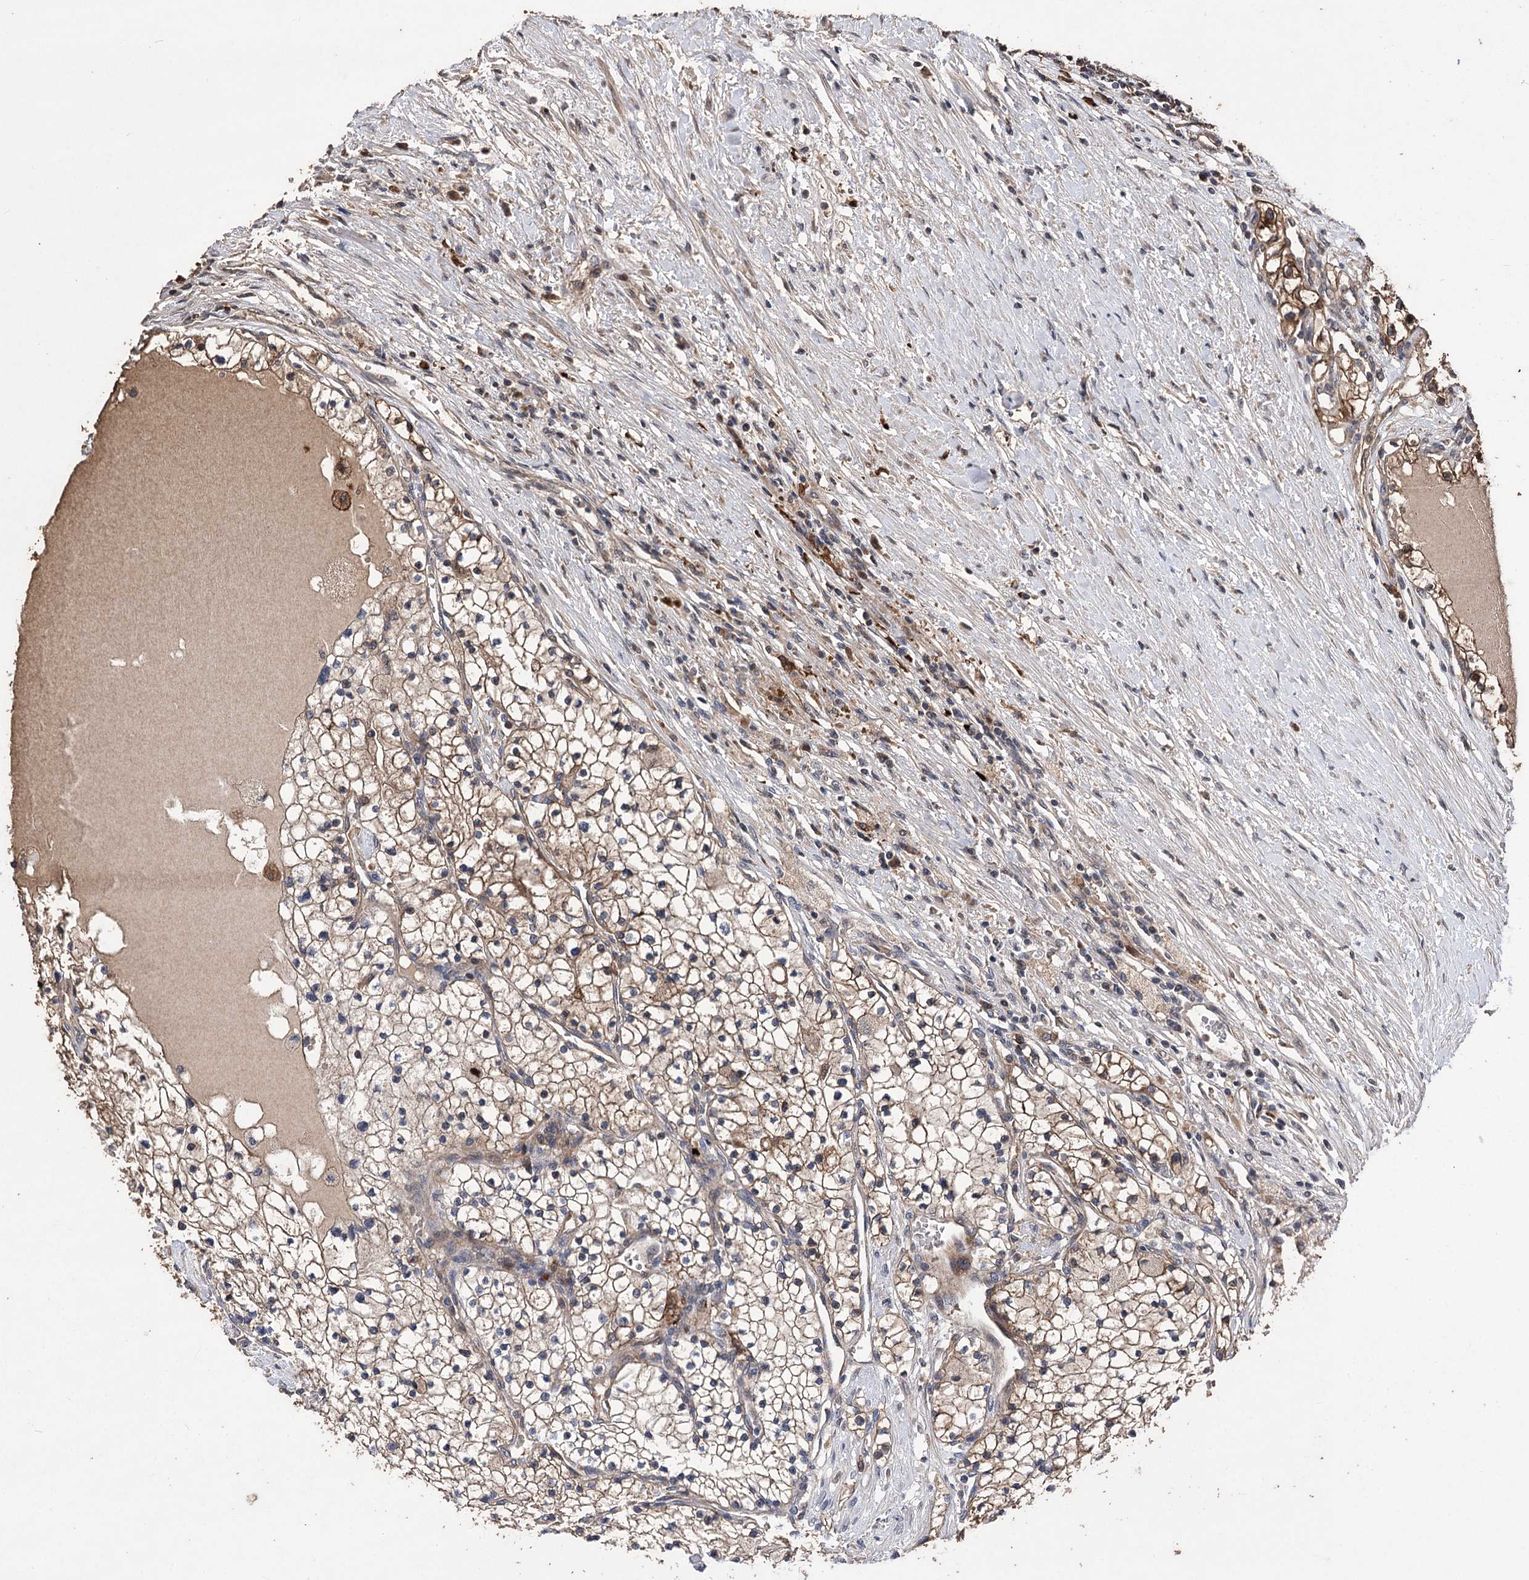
{"staining": {"intensity": "moderate", "quantity": ">75%", "location": "cytoplasmic/membranous"}, "tissue": "renal cancer", "cell_type": "Tumor cells", "image_type": "cancer", "snomed": [{"axis": "morphology", "description": "Normal tissue, NOS"}, {"axis": "morphology", "description": "Adenocarcinoma, NOS"}, {"axis": "topography", "description": "Kidney"}], "caption": "Immunohistochemical staining of human renal cancer (adenocarcinoma) displays medium levels of moderate cytoplasmic/membranous protein expression in approximately >75% of tumor cells. (IHC, brightfield microscopy, high magnification).", "gene": "RASSF3", "patient": {"sex": "male", "age": 68}}